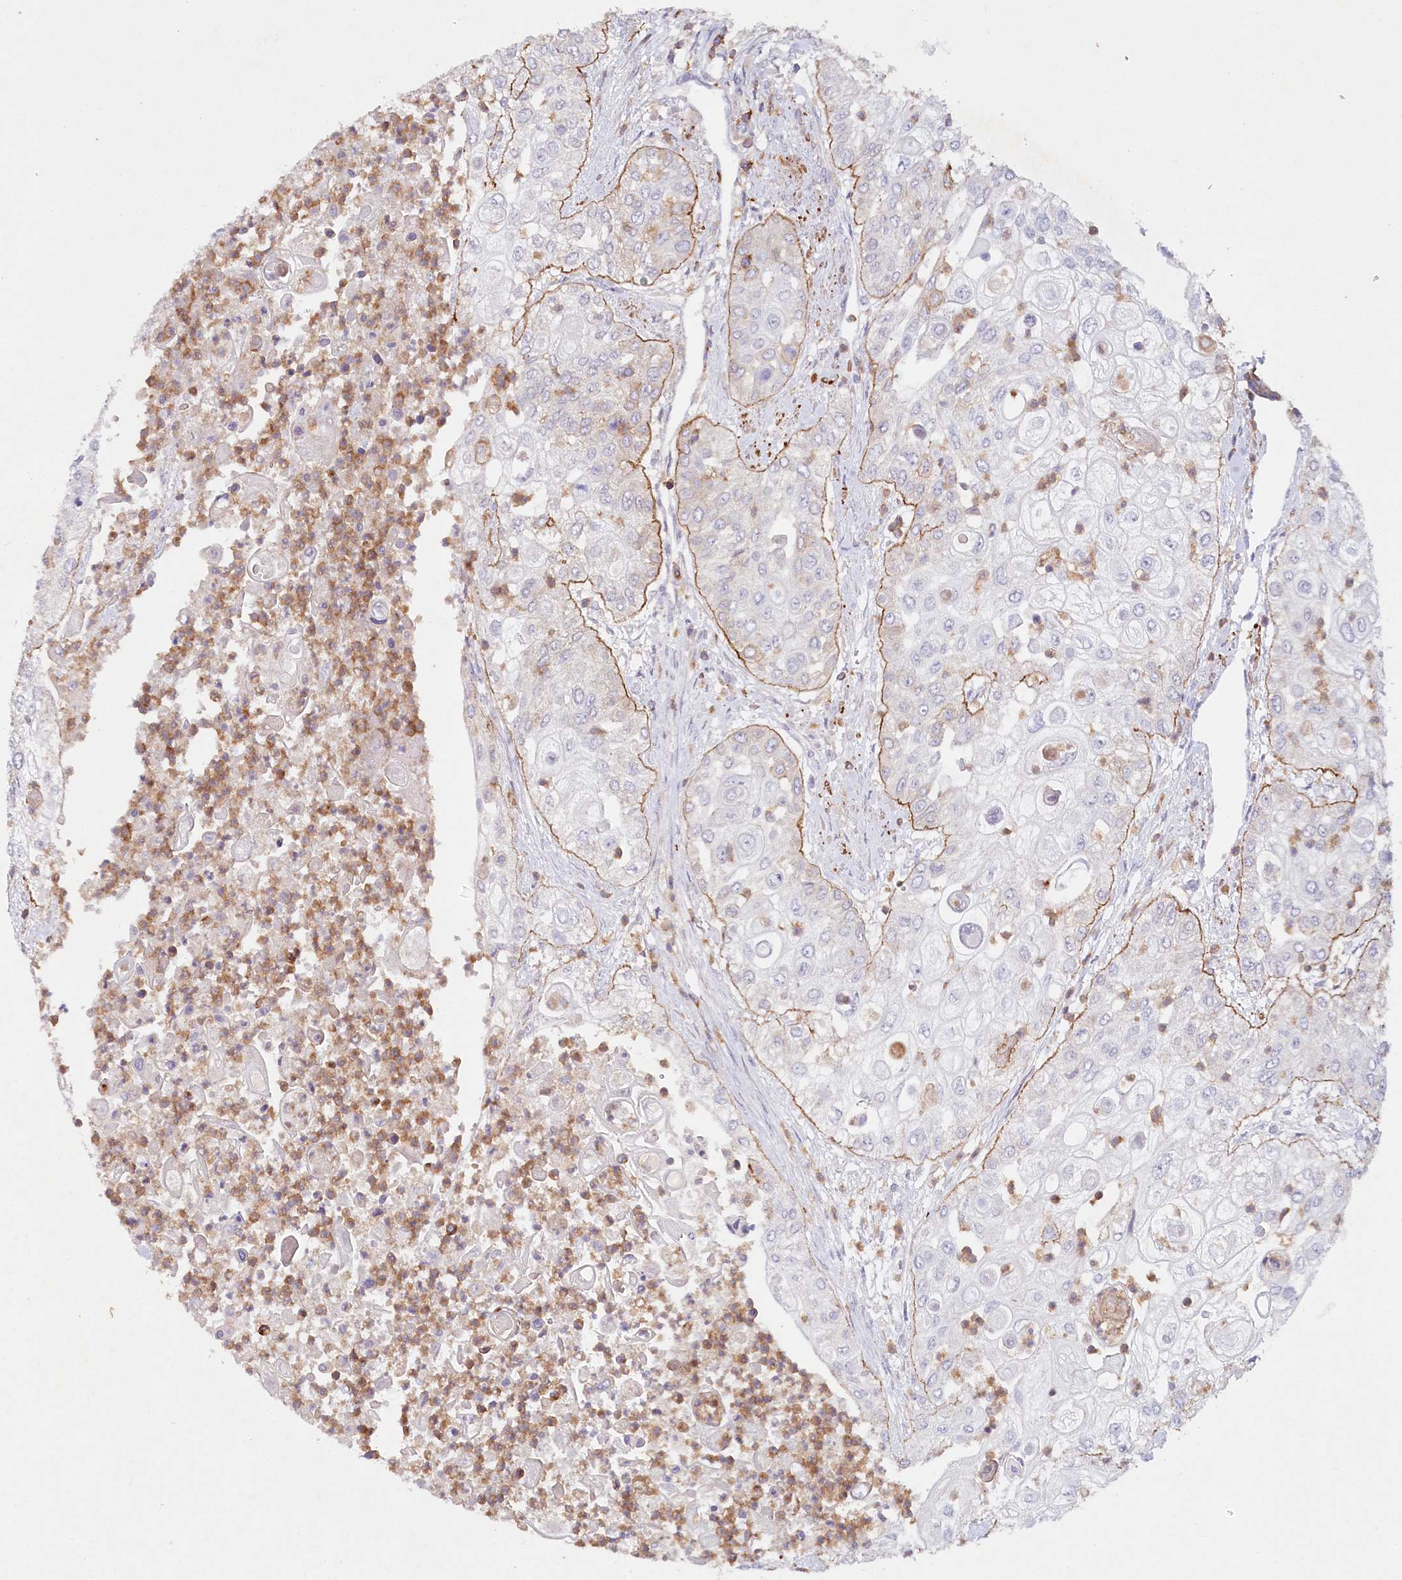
{"staining": {"intensity": "moderate", "quantity": "<25%", "location": "cytoplasmic/membranous"}, "tissue": "urothelial cancer", "cell_type": "Tumor cells", "image_type": "cancer", "snomed": [{"axis": "morphology", "description": "Urothelial carcinoma, High grade"}, {"axis": "topography", "description": "Urinary bladder"}], "caption": "Urothelial cancer was stained to show a protein in brown. There is low levels of moderate cytoplasmic/membranous expression in approximately <25% of tumor cells.", "gene": "ALDH3B1", "patient": {"sex": "female", "age": 79}}